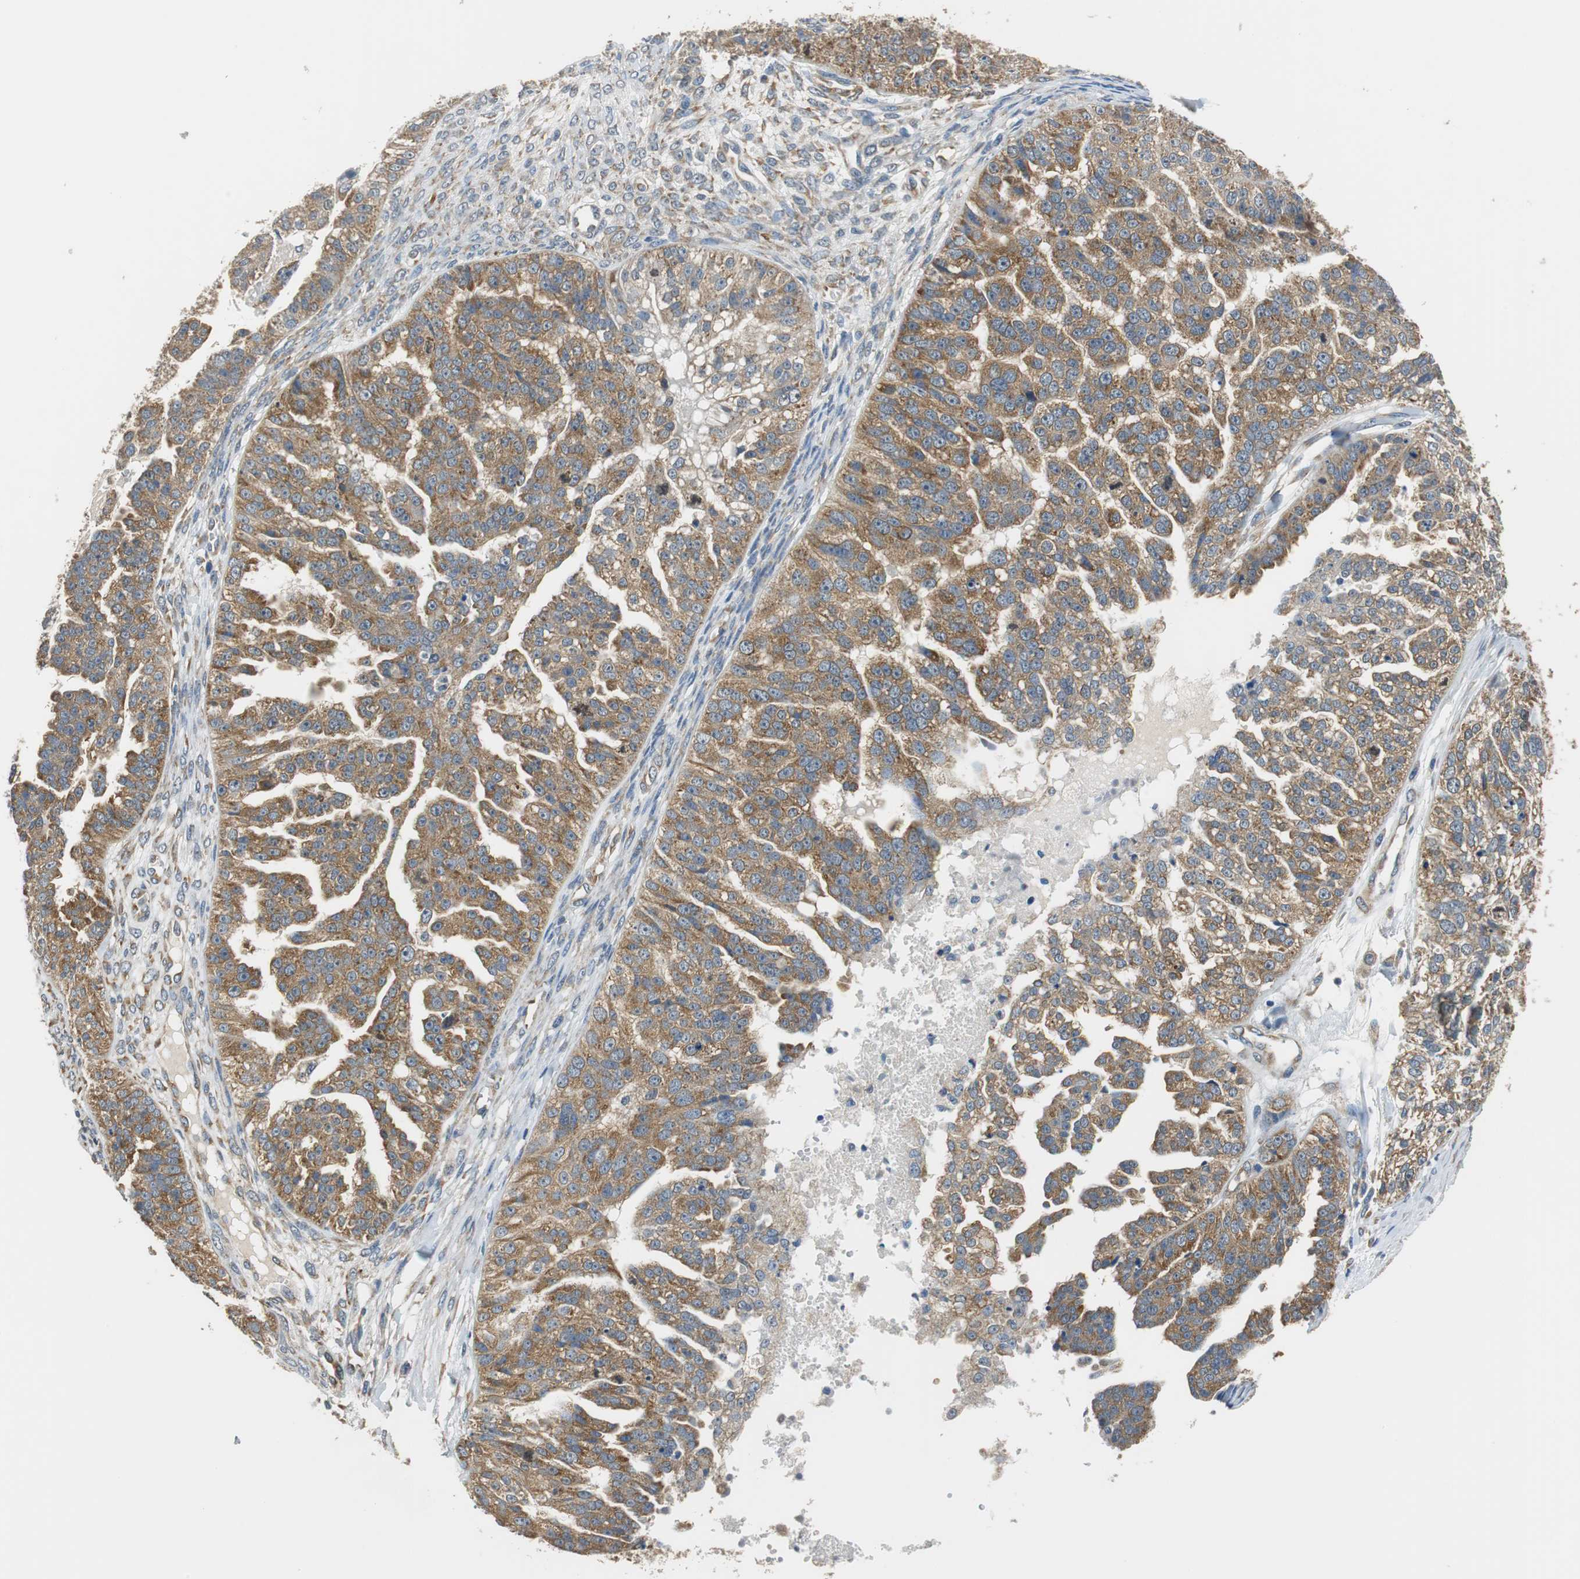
{"staining": {"intensity": "moderate", "quantity": ">75%", "location": "cytoplasmic/membranous"}, "tissue": "ovarian cancer", "cell_type": "Tumor cells", "image_type": "cancer", "snomed": [{"axis": "morphology", "description": "Carcinoma, NOS"}, {"axis": "topography", "description": "Soft tissue"}, {"axis": "topography", "description": "Ovary"}], "caption": "Immunohistochemical staining of ovarian cancer (carcinoma) displays moderate cytoplasmic/membranous protein staining in approximately >75% of tumor cells.", "gene": "CNOT3", "patient": {"sex": "female", "age": 54}}